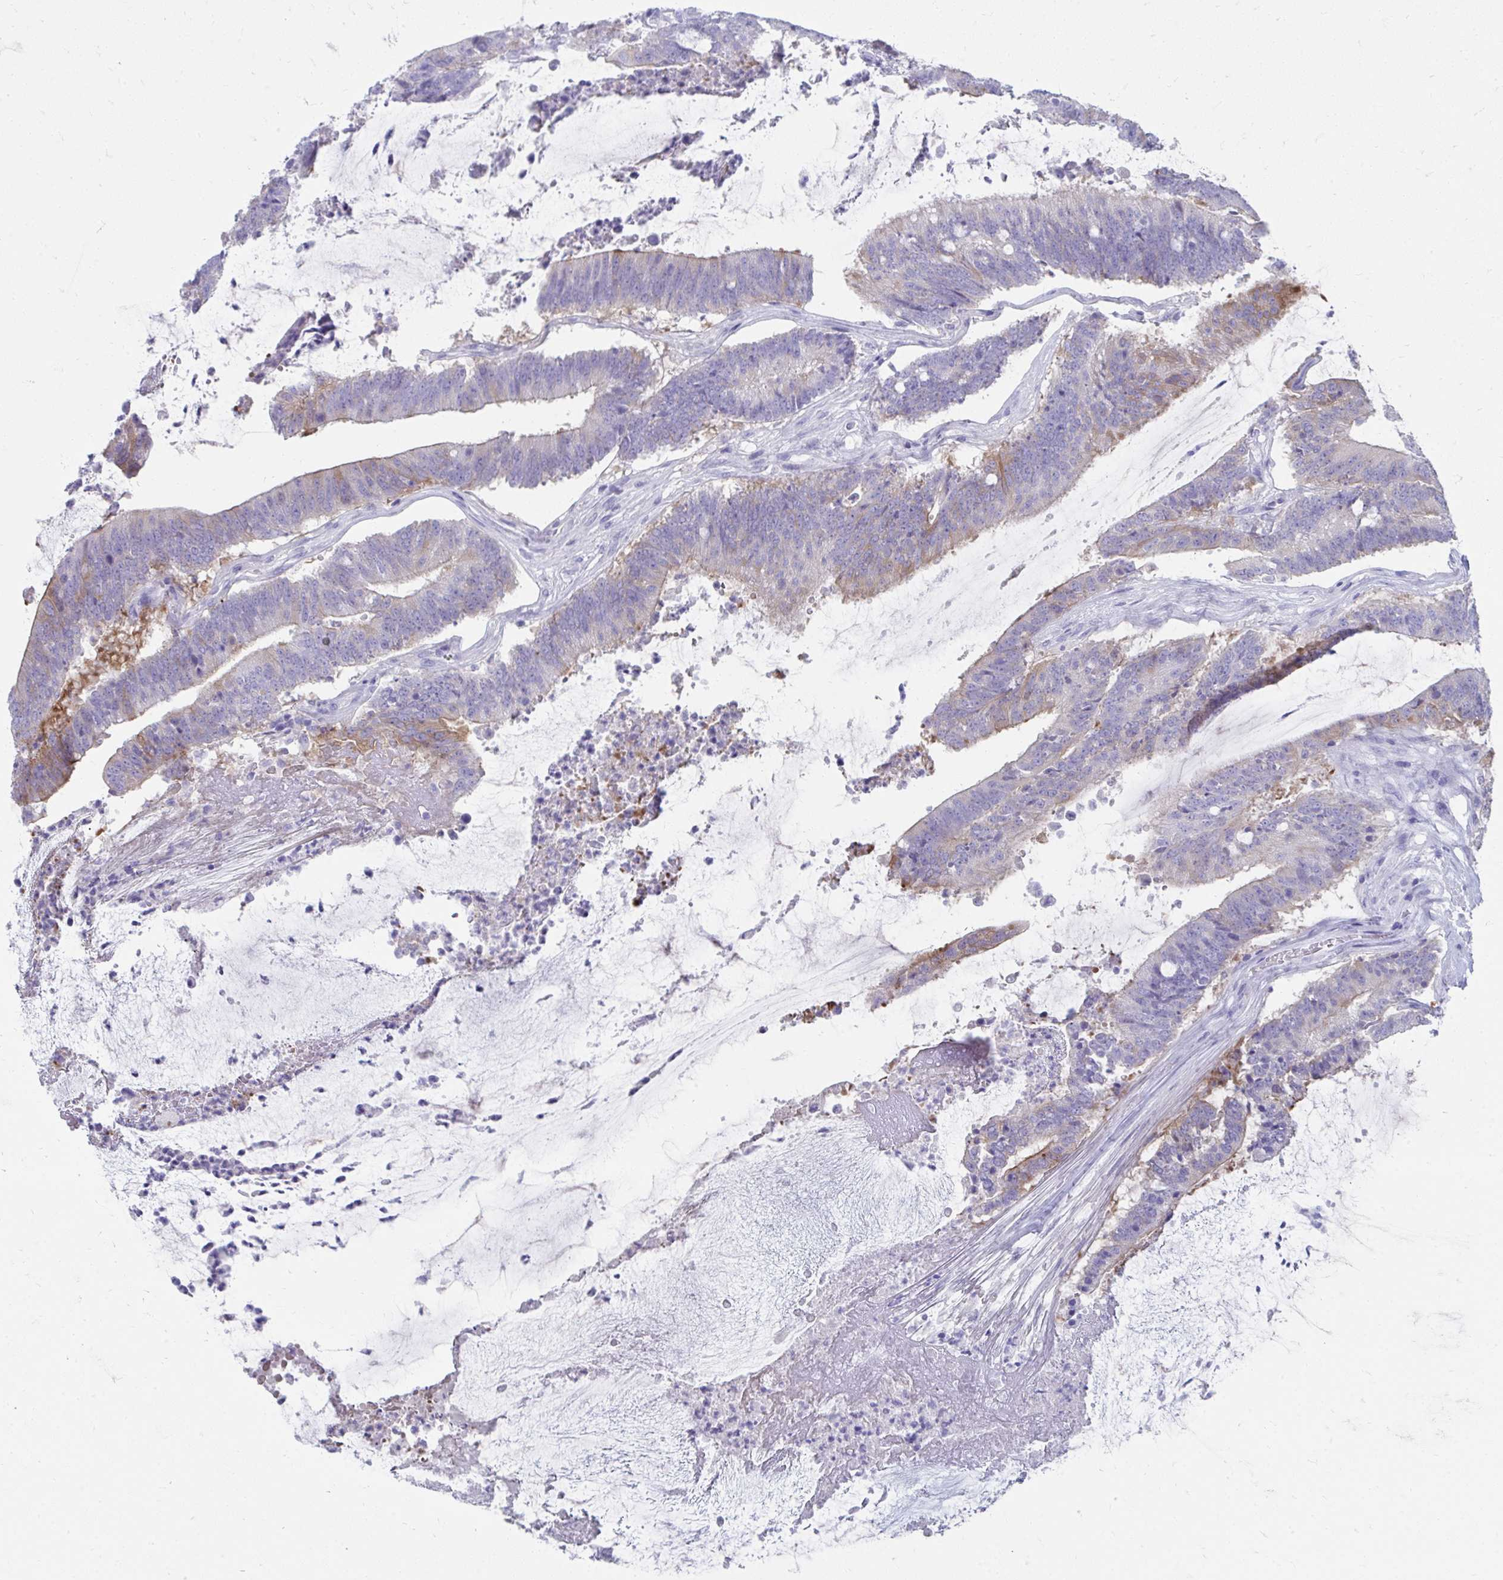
{"staining": {"intensity": "moderate", "quantity": "<25%", "location": "cytoplasmic/membranous"}, "tissue": "colorectal cancer", "cell_type": "Tumor cells", "image_type": "cancer", "snomed": [{"axis": "morphology", "description": "Adenocarcinoma, NOS"}, {"axis": "topography", "description": "Colon"}], "caption": "Moderate cytoplasmic/membranous staining is identified in about <25% of tumor cells in colorectal cancer.", "gene": "SEC14L3", "patient": {"sex": "female", "age": 43}}